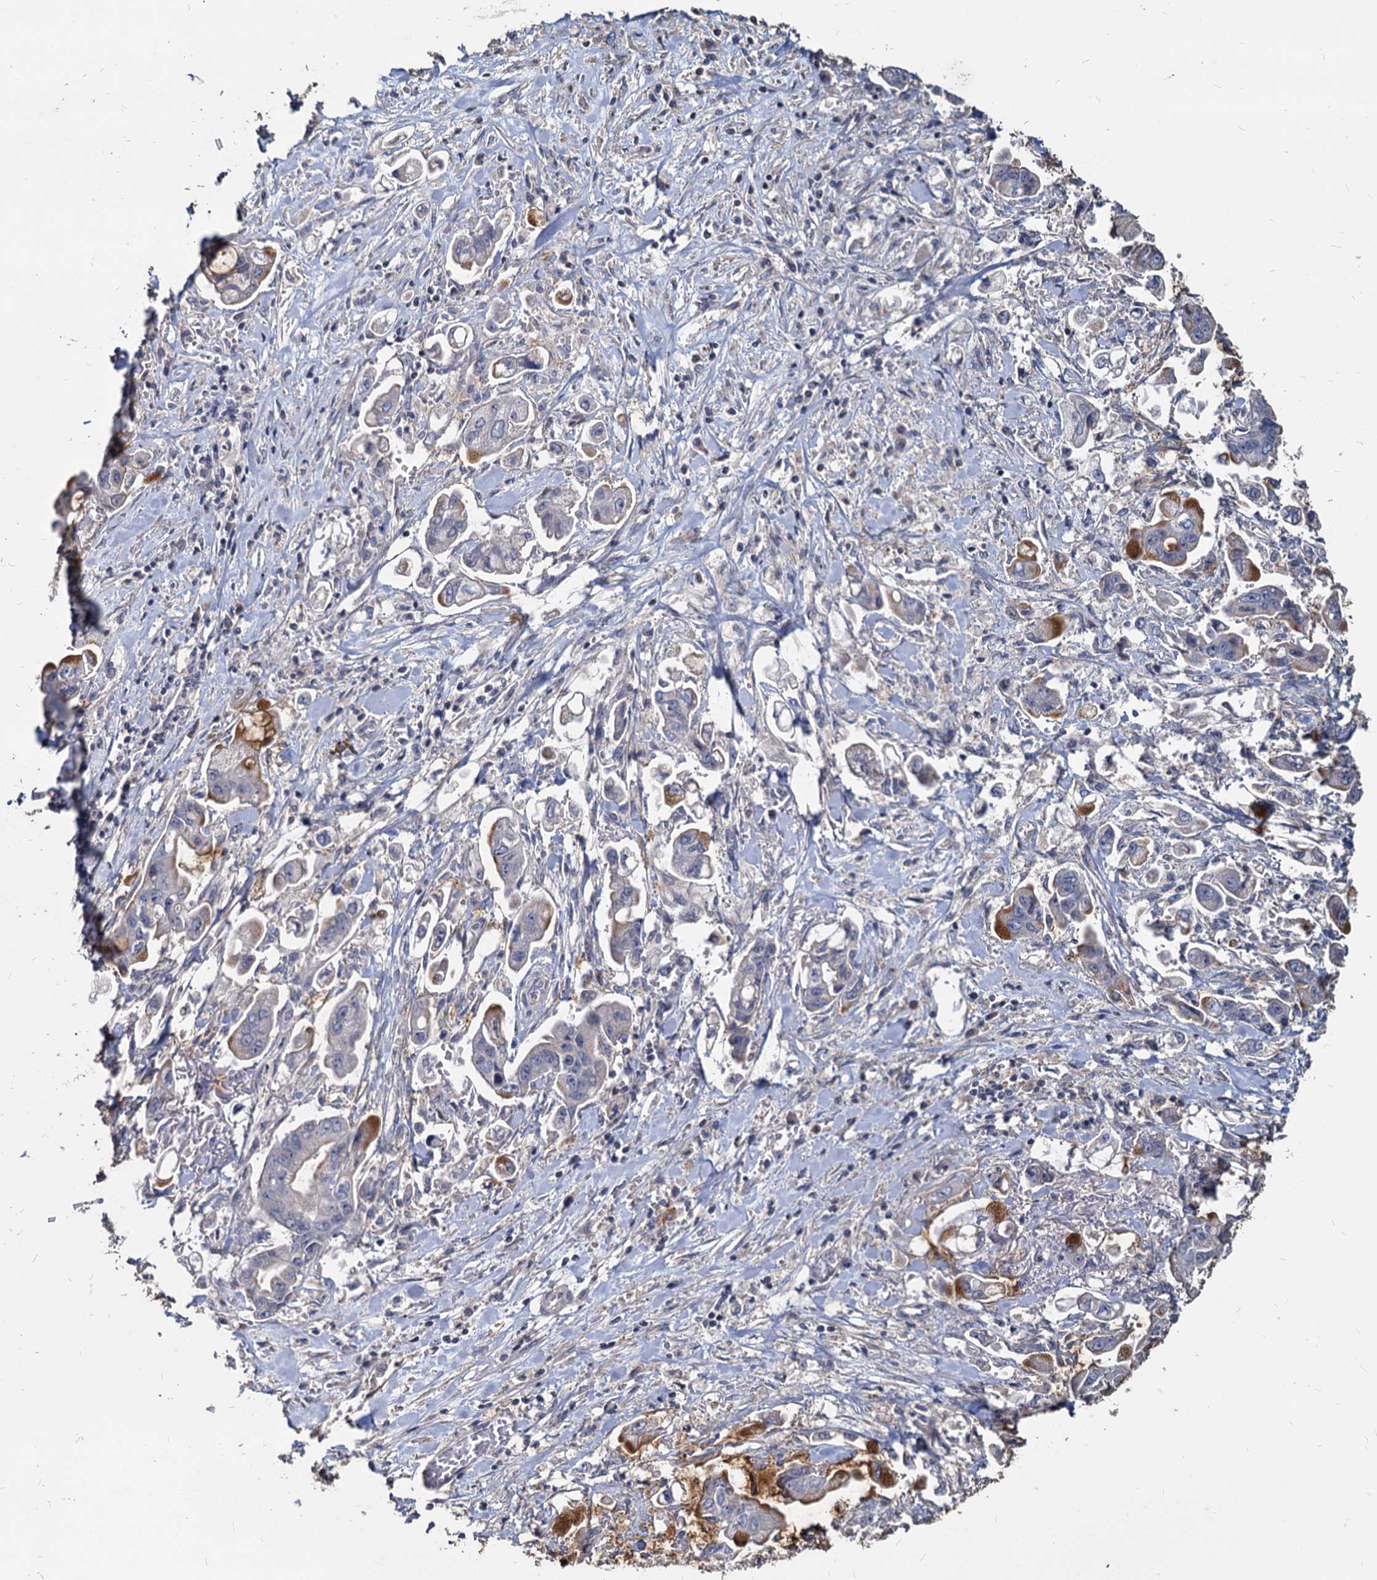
{"staining": {"intensity": "moderate", "quantity": "<25%", "location": "cytoplasmic/membranous"}, "tissue": "stomach cancer", "cell_type": "Tumor cells", "image_type": "cancer", "snomed": [{"axis": "morphology", "description": "Adenocarcinoma, NOS"}, {"axis": "topography", "description": "Stomach"}], "caption": "Adenocarcinoma (stomach) stained with a brown dye exhibits moderate cytoplasmic/membranous positive positivity in about <25% of tumor cells.", "gene": "DEPDC4", "patient": {"sex": "male", "age": 62}}